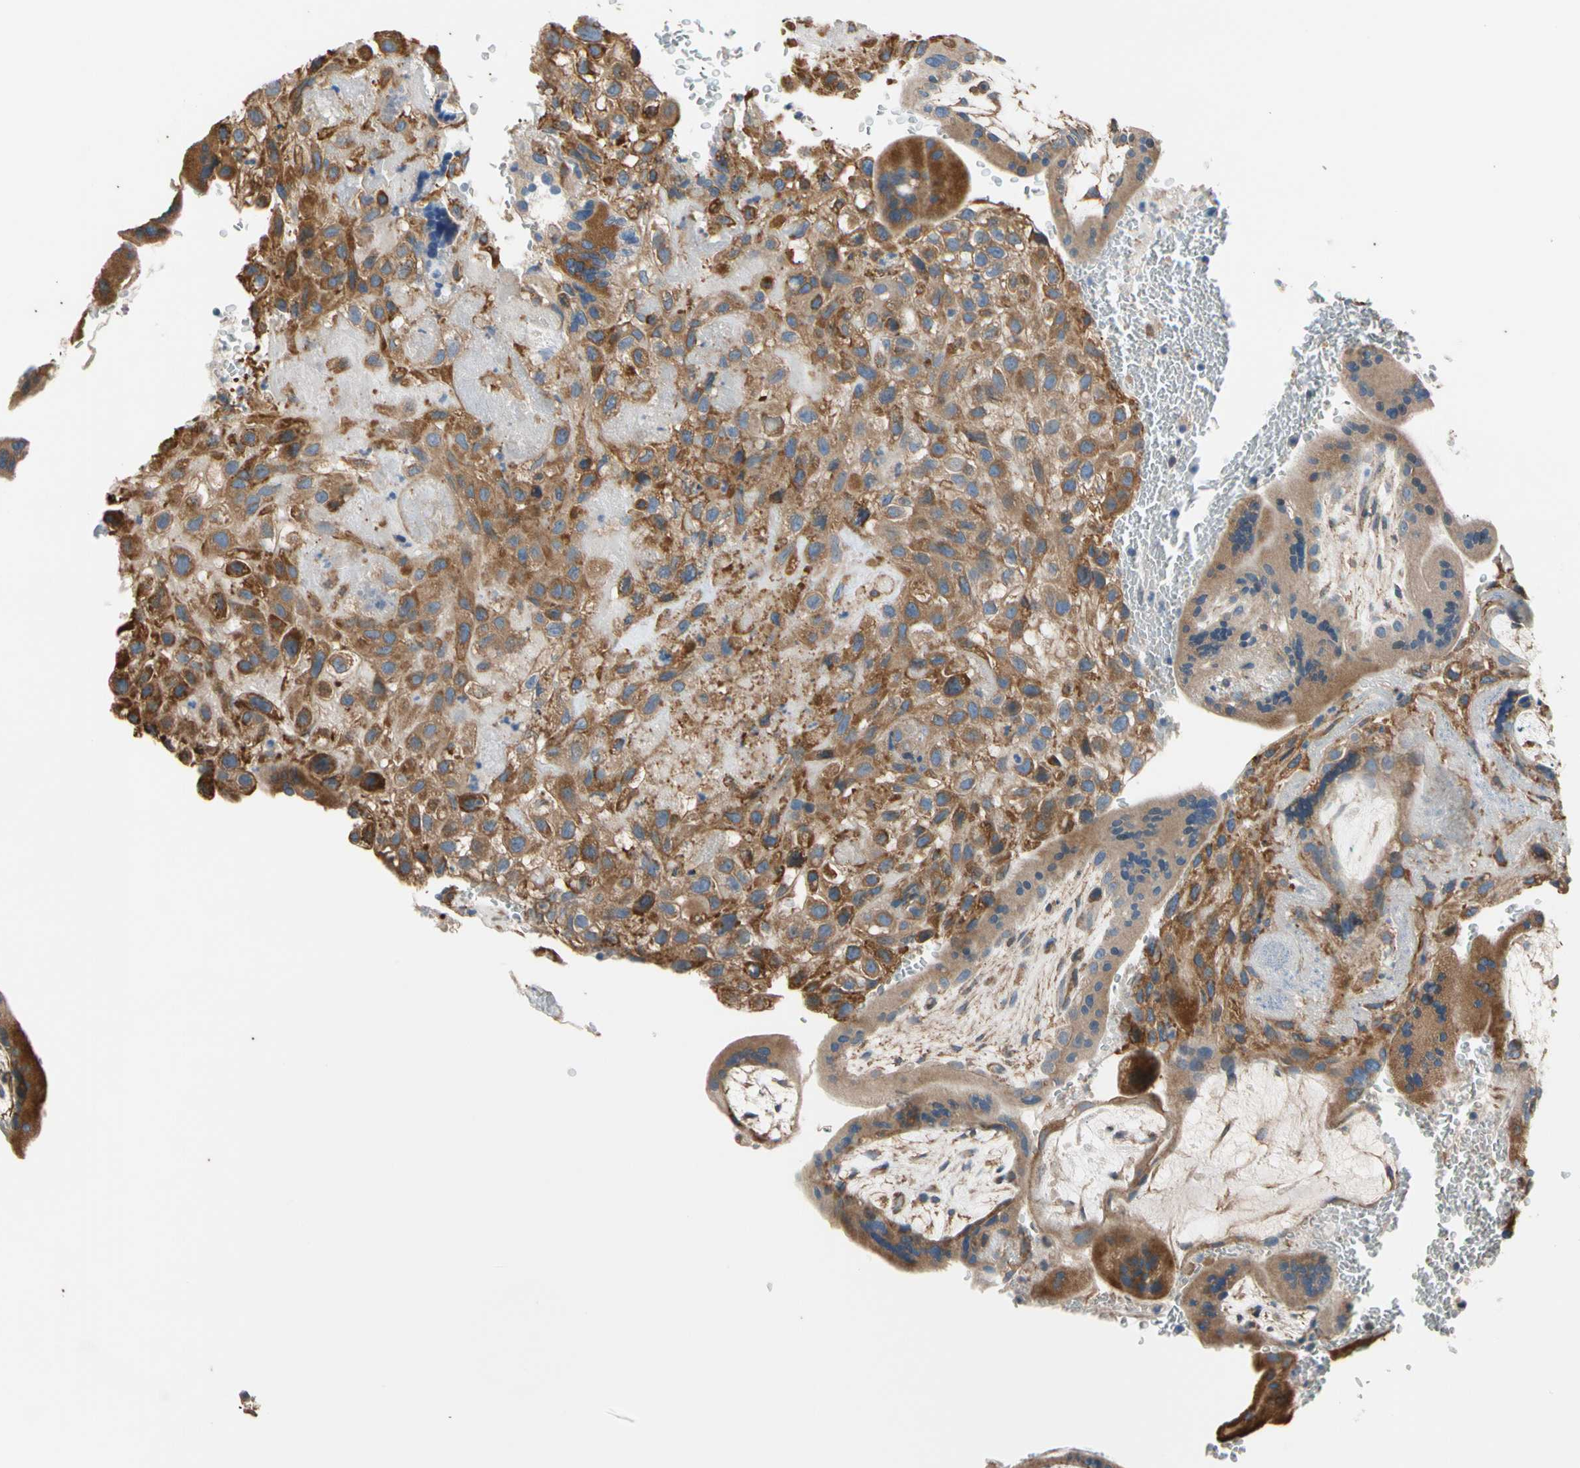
{"staining": {"intensity": "strong", "quantity": ">75%", "location": "cytoplasmic/membranous"}, "tissue": "placenta", "cell_type": "Decidual cells", "image_type": "normal", "snomed": [{"axis": "morphology", "description": "Normal tissue, NOS"}, {"axis": "topography", "description": "Placenta"}], "caption": "Immunohistochemistry (IHC) staining of normal placenta, which demonstrates high levels of strong cytoplasmic/membranous expression in about >75% of decidual cells indicating strong cytoplasmic/membranous protein expression. The staining was performed using DAB (3,3'-diaminobenzidine) (brown) for protein detection and nuclei were counterstained in hematoxylin (blue).", "gene": "LIMK2", "patient": {"sex": "female", "age": 35}}